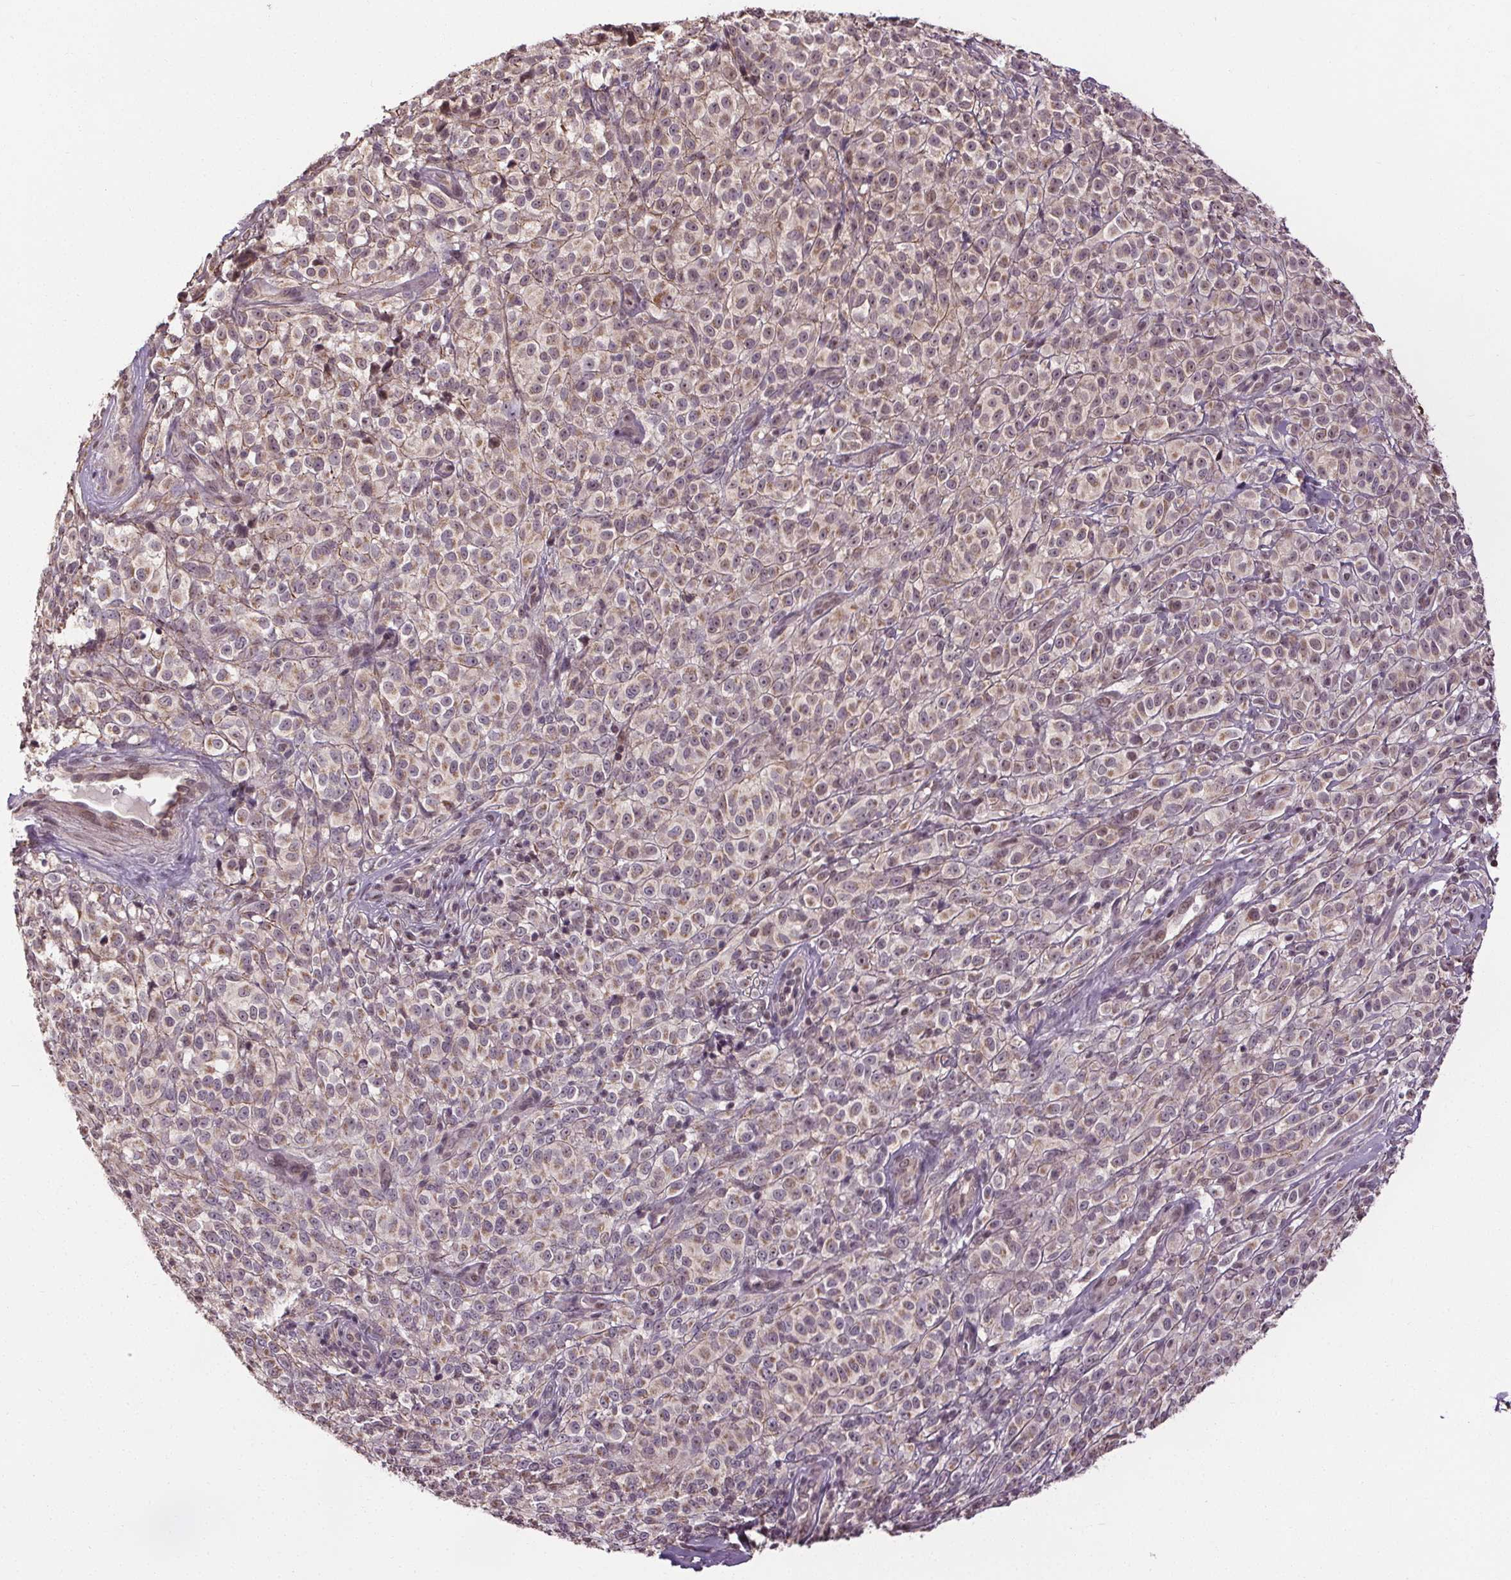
{"staining": {"intensity": "negative", "quantity": "none", "location": "none"}, "tissue": "melanoma", "cell_type": "Tumor cells", "image_type": "cancer", "snomed": [{"axis": "morphology", "description": "Malignant melanoma, NOS"}, {"axis": "topography", "description": "Skin"}], "caption": "A histopathology image of malignant melanoma stained for a protein demonstrates no brown staining in tumor cells. (DAB immunohistochemistry (IHC) visualized using brightfield microscopy, high magnification).", "gene": "KIAA0232", "patient": {"sex": "male", "age": 85}}